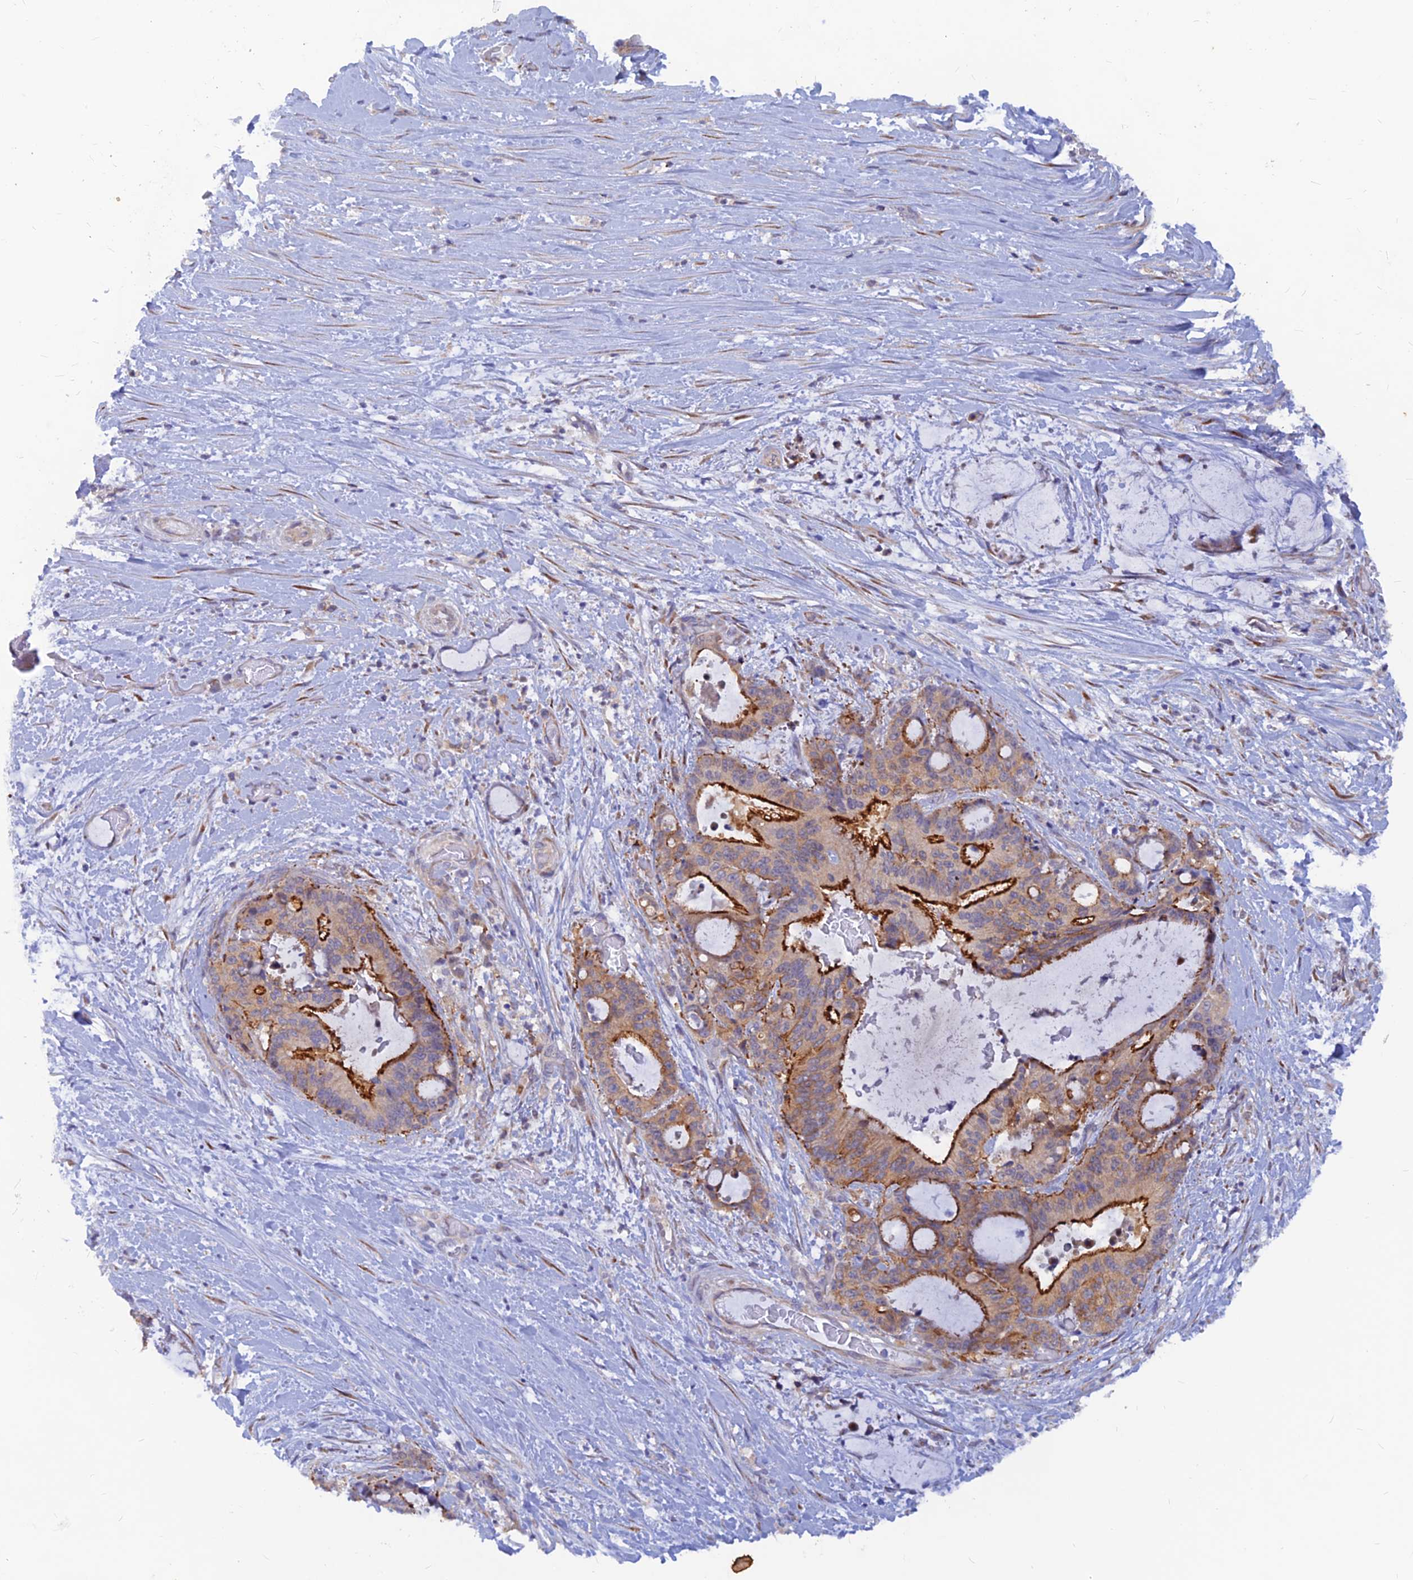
{"staining": {"intensity": "strong", "quantity": "25%-75%", "location": "cytoplasmic/membranous"}, "tissue": "liver cancer", "cell_type": "Tumor cells", "image_type": "cancer", "snomed": [{"axis": "morphology", "description": "Normal tissue, NOS"}, {"axis": "morphology", "description": "Cholangiocarcinoma"}, {"axis": "topography", "description": "Liver"}, {"axis": "topography", "description": "Peripheral nerve tissue"}], "caption": "Immunohistochemistry micrograph of human liver cancer stained for a protein (brown), which demonstrates high levels of strong cytoplasmic/membranous staining in approximately 25%-75% of tumor cells.", "gene": "DNAJC16", "patient": {"sex": "female", "age": 73}}